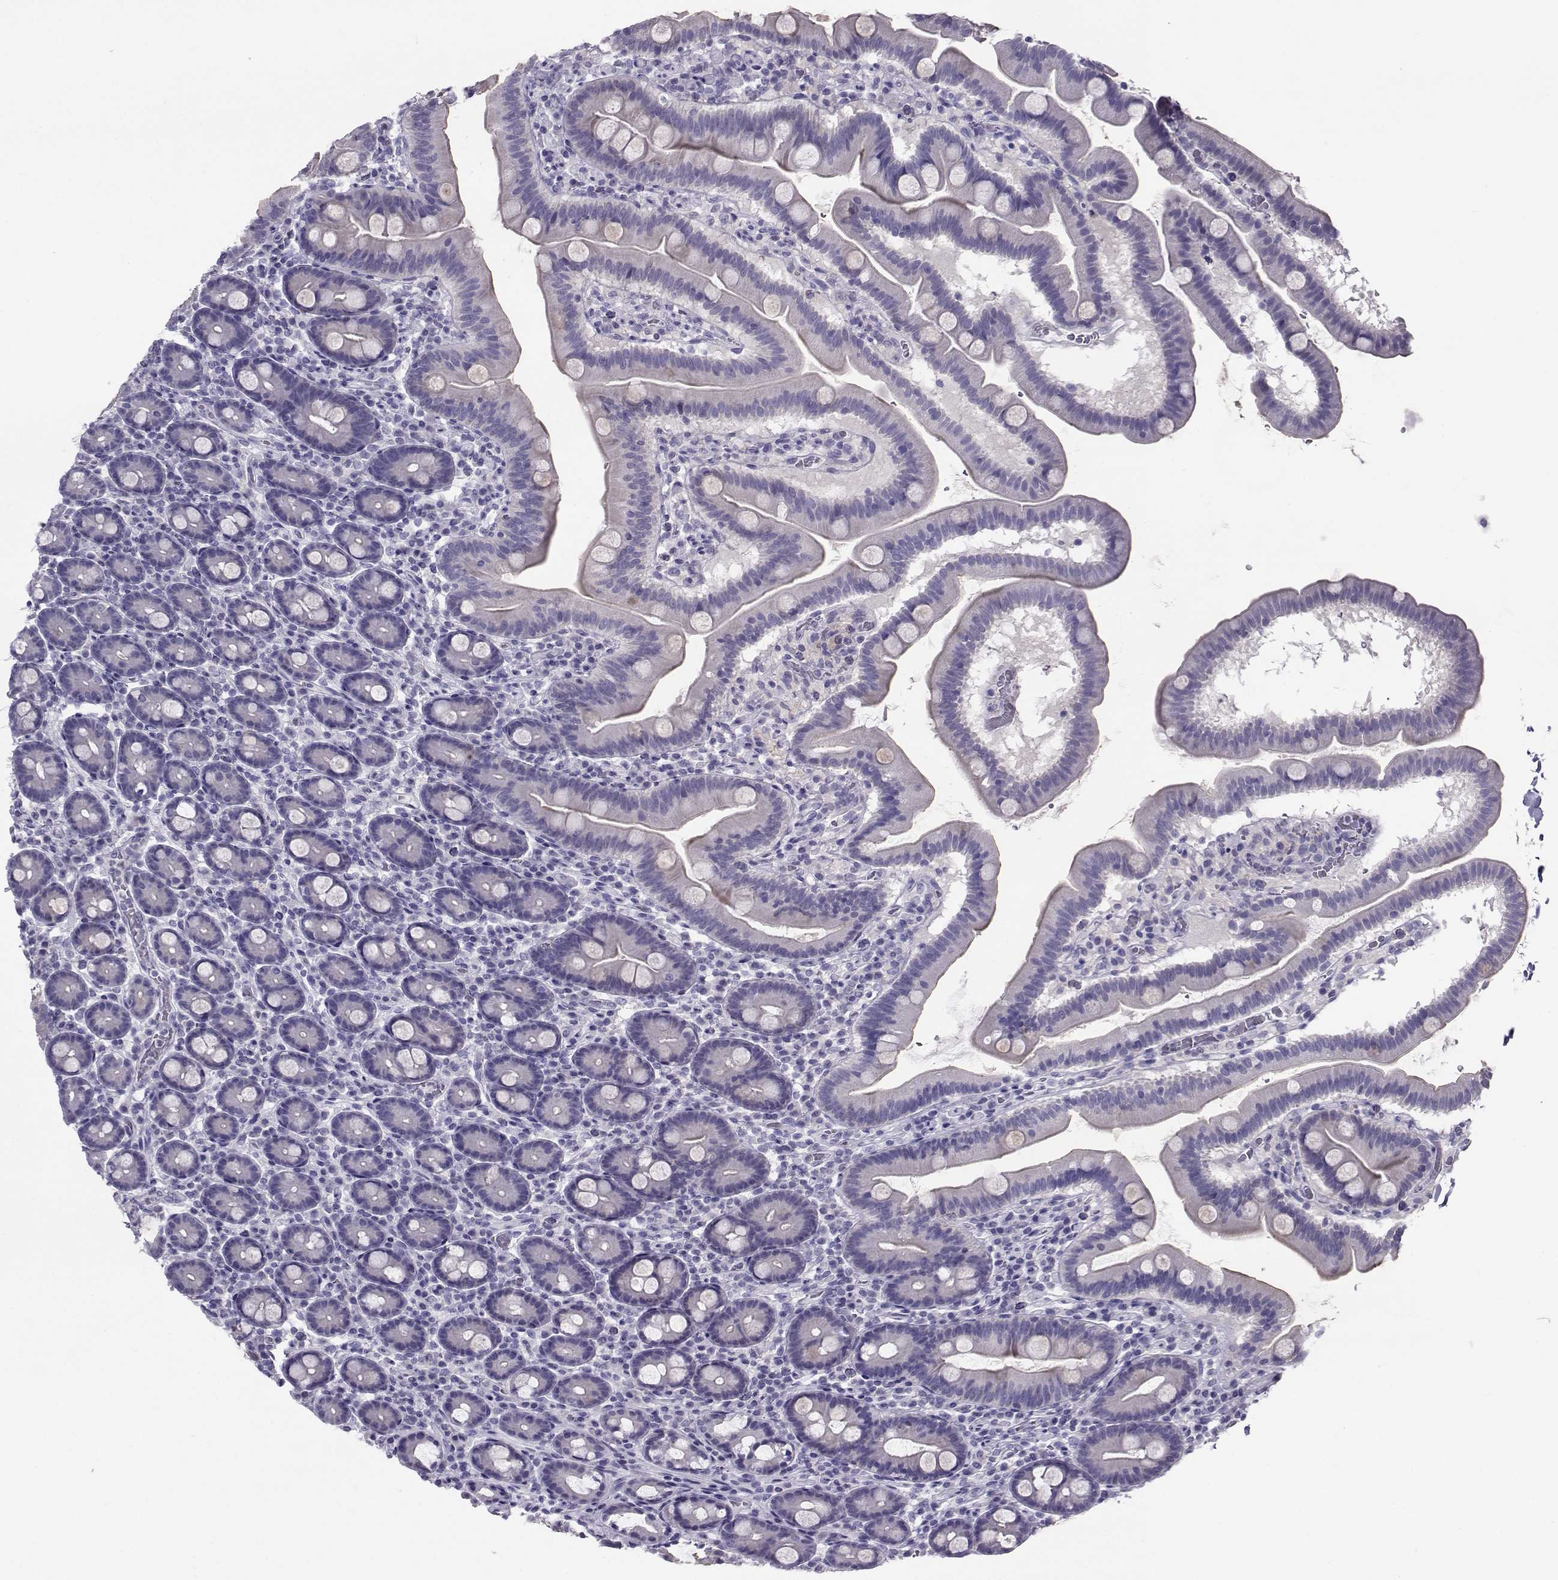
{"staining": {"intensity": "negative", "quantity": "none", "location": "none"}, "tissue": "duodenum", "cell_type": "Glandular cells", "image_type": "normal", "snomed": [{"axis": "morphology", "description": "Normal tissue, NOS"}, {"axis": "topography", "description": "Duodenum"}], "caption": "High magnification brightfield microscopy of benign duodenum stained with DAB (3,3'-diaminobenzidine) (brown) and counterstained with hematoxylin (blue): glandular cells show no significant staining. Nuclei are stained in blue.", "gene": "PGK1", "patient": {"sex": "male", "age": 59}}